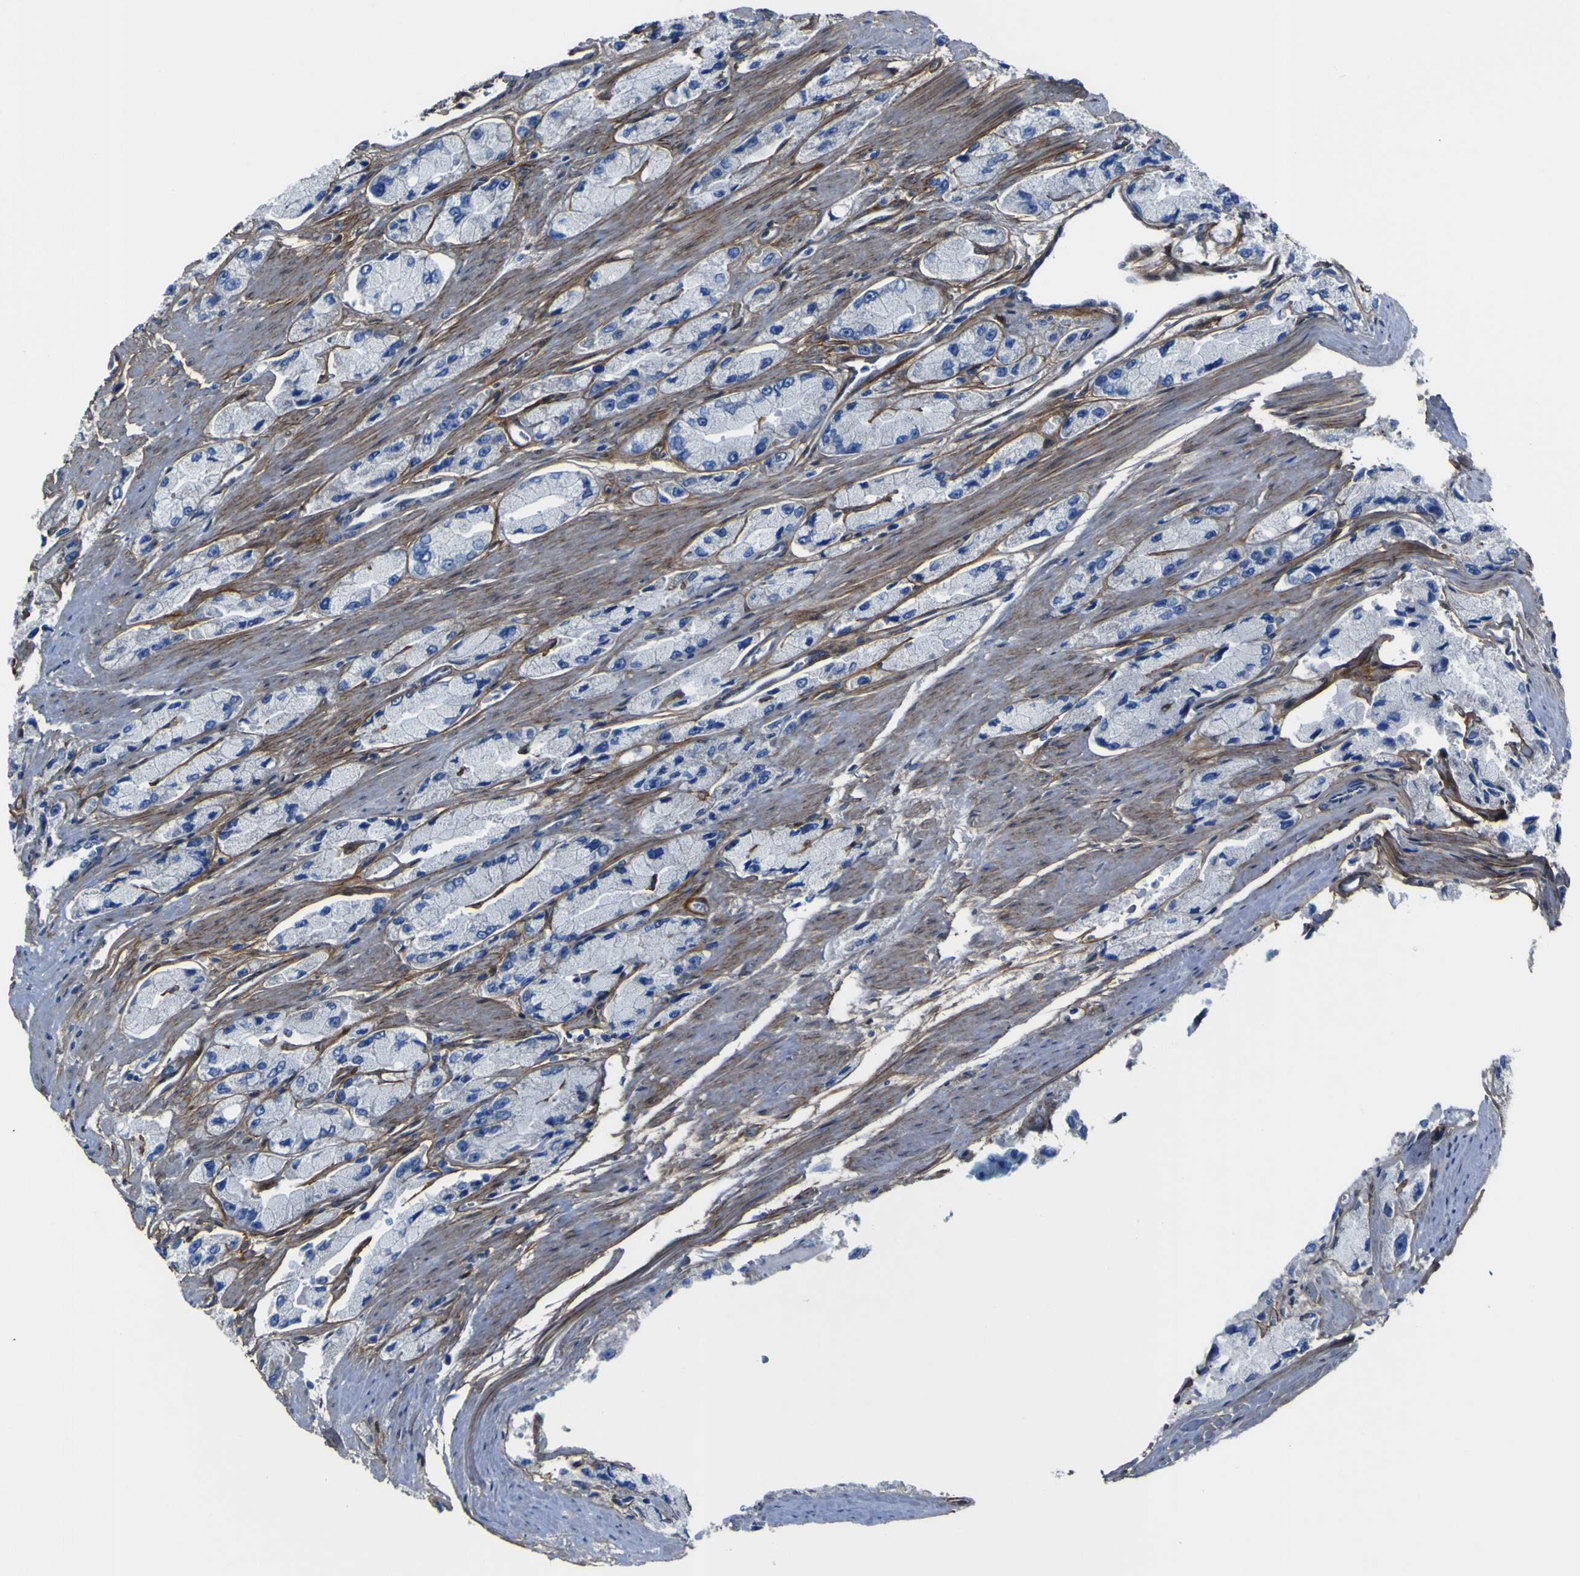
{"staining": {"intensity": "negative", "quantity": "none", "location": "none"}, "tissue": "prostate cancer", "cell_type": "Tumor cells", "image_type": "cancer", "snomed": [{"axis": "morphology", "description": "Adenocarcinoma, High grade"}, {"axis": "topography", "description": "Prostate"}], "caption": "Immunohistochemistry (IHC) micrograph of neoplastic tissue: prostate cancer (high-grade adenocarcinoma) stained with DAB (3,3'-diaminobenzidine) exhibits no significant protein staining in tumor cells.", "gene": "LRRN1", "patient": {"sex": "male", "age": 58}}